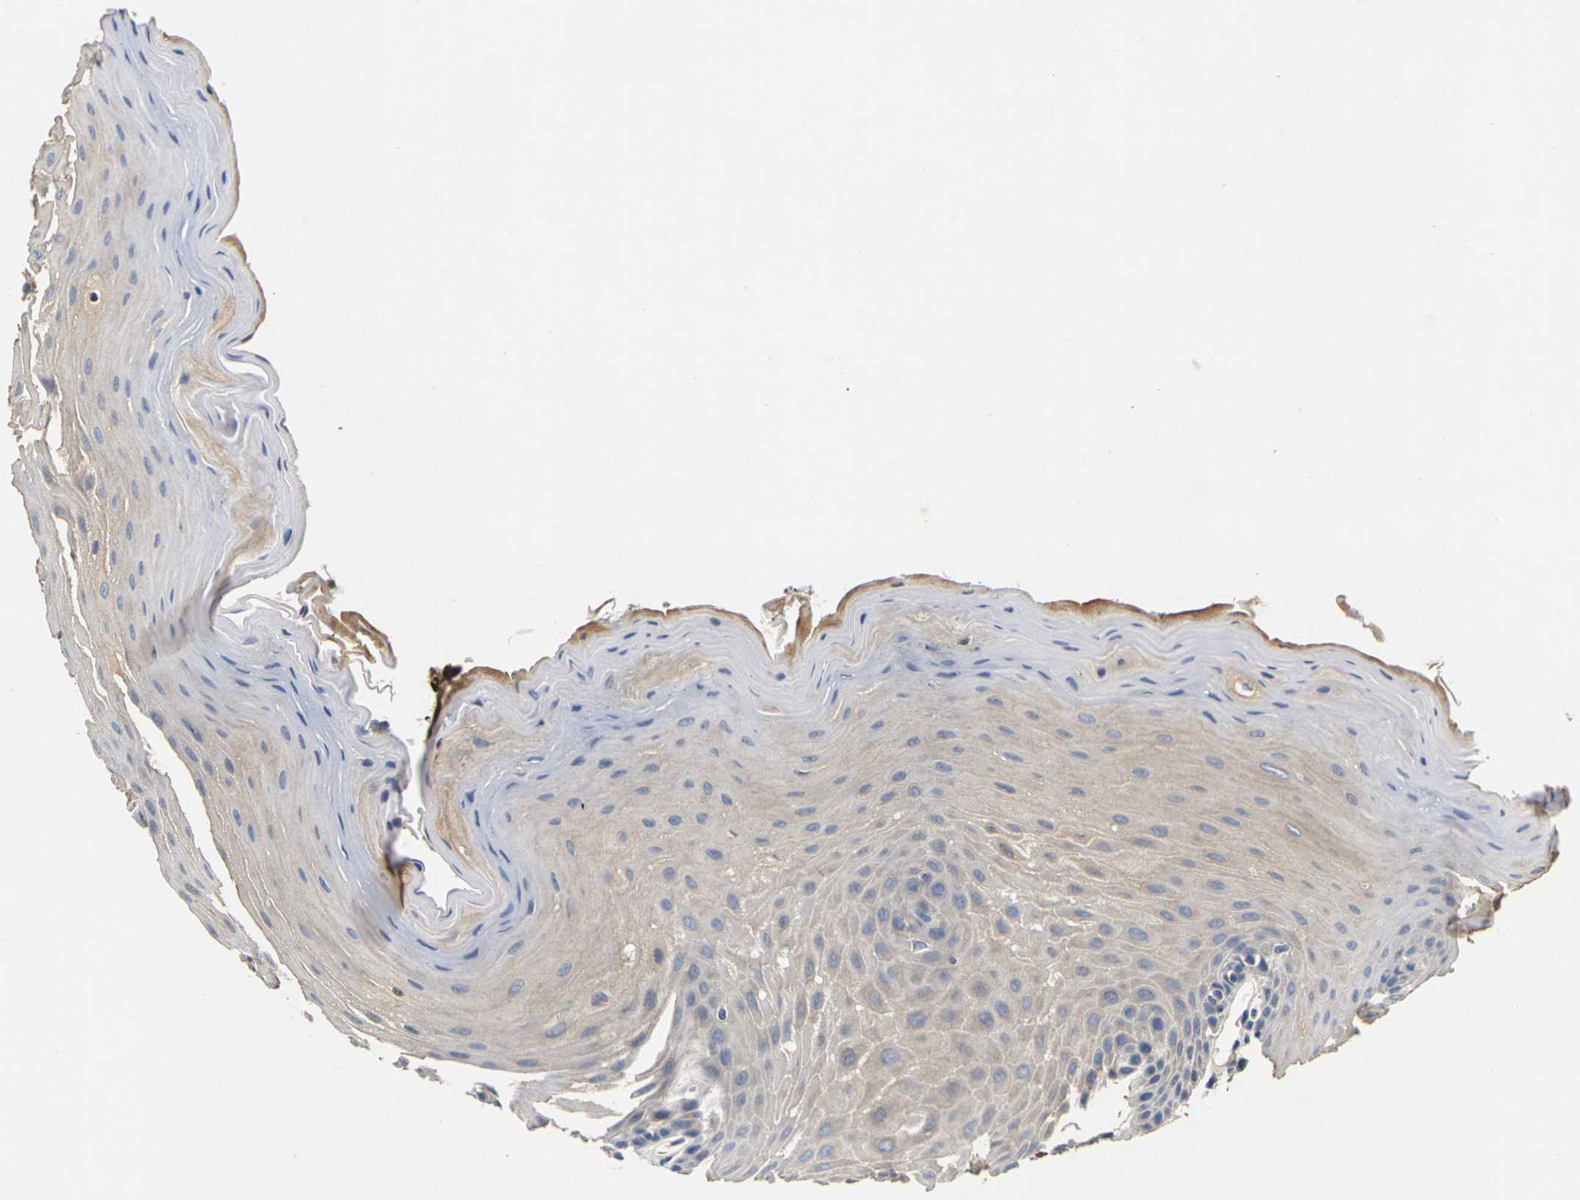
{"staining": {"intensity": "weak", "quantity": "<25%", "location": "cytoplasmic/membranous"}, "tissue": "oral mucosa", "cell_type": "Squamous epithelial cells", "image_type": "normal", "snomed": [{"axis": "morphology", "description": "Normal tissue, NOS"}, {"axis": "morphology", "description": "Squamous cell carcinoma, NOS"}, {"axis": "topography", "description": "Skeletal muscle"}, {"axis": "topography", "description": "Adipose tissue"}, {"axis": "topography", "description": "Vascular tissue"}, {"axis": "topography", "description": "Oral tissue"}, {"axis": "topography", "description": "Peripheral nerve tissue"}, {"axis": "topography", "description": "Head-Neck"}], "caption": "Photomicrograph shows no significant protein positivity in squamous epithelial cells of unremarkable oral mucosa.", "gene": "SLC2A2", "patient": {"sex": "male", "age": 71}}